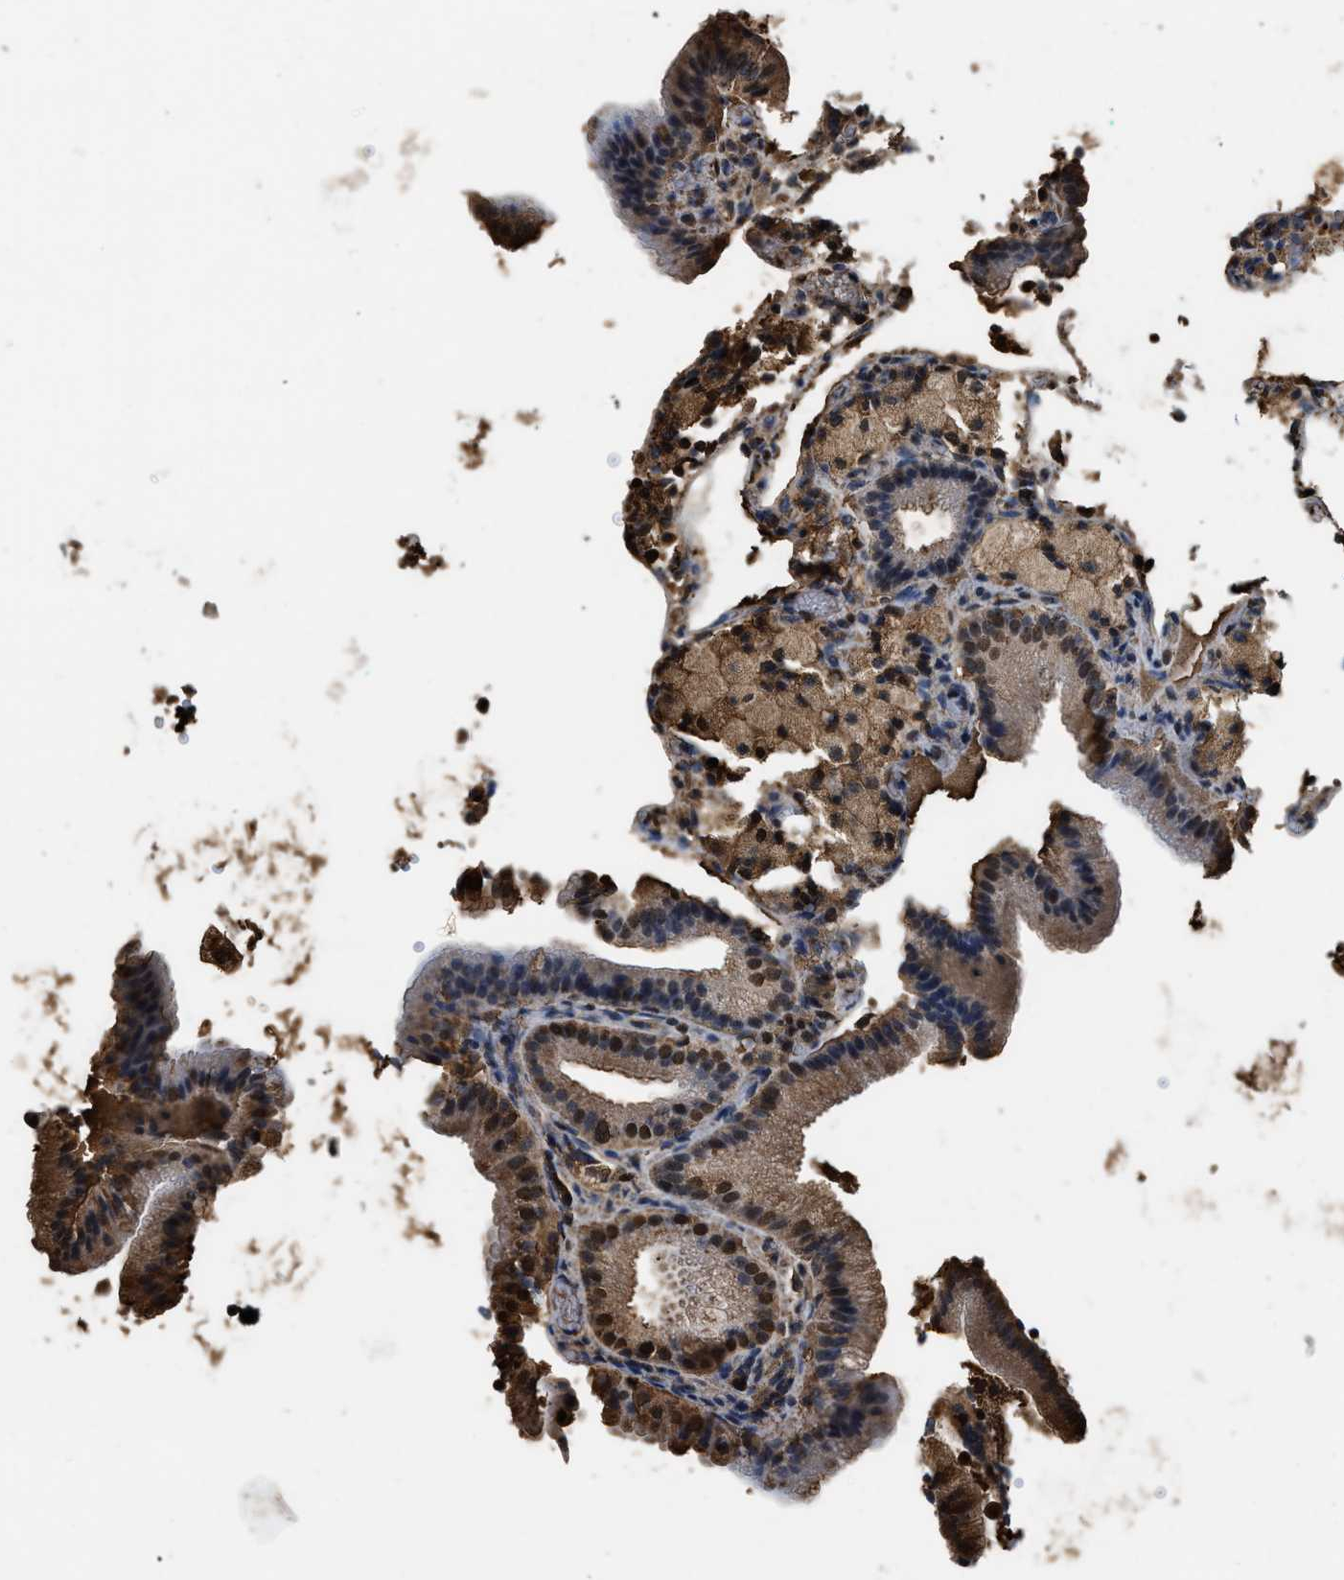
{"staining": {"intensity": "moderate", "quantity": ">75%", "location": "cytoplasmic/membranous,nuclear"}, "tissue": "gallbladder", "cell_type": "Glandular cells", "image_type": "normal", "snomed": [{"axis": "morphology", "description": "Normal tissue, NOS"}, {"axis": "topography", "description": "Gallbladder"}], "caption": "Gallbladder stained with immunohistochemistry exhibits moderate cytoplasmic/membranous,nuclear positivity in about >75% of glandular cells. (DAB = brown stain, brightfield microscopy at high magnification).", "gene": "GAPDH", "patient": {"sex": "male", "age": 54}}